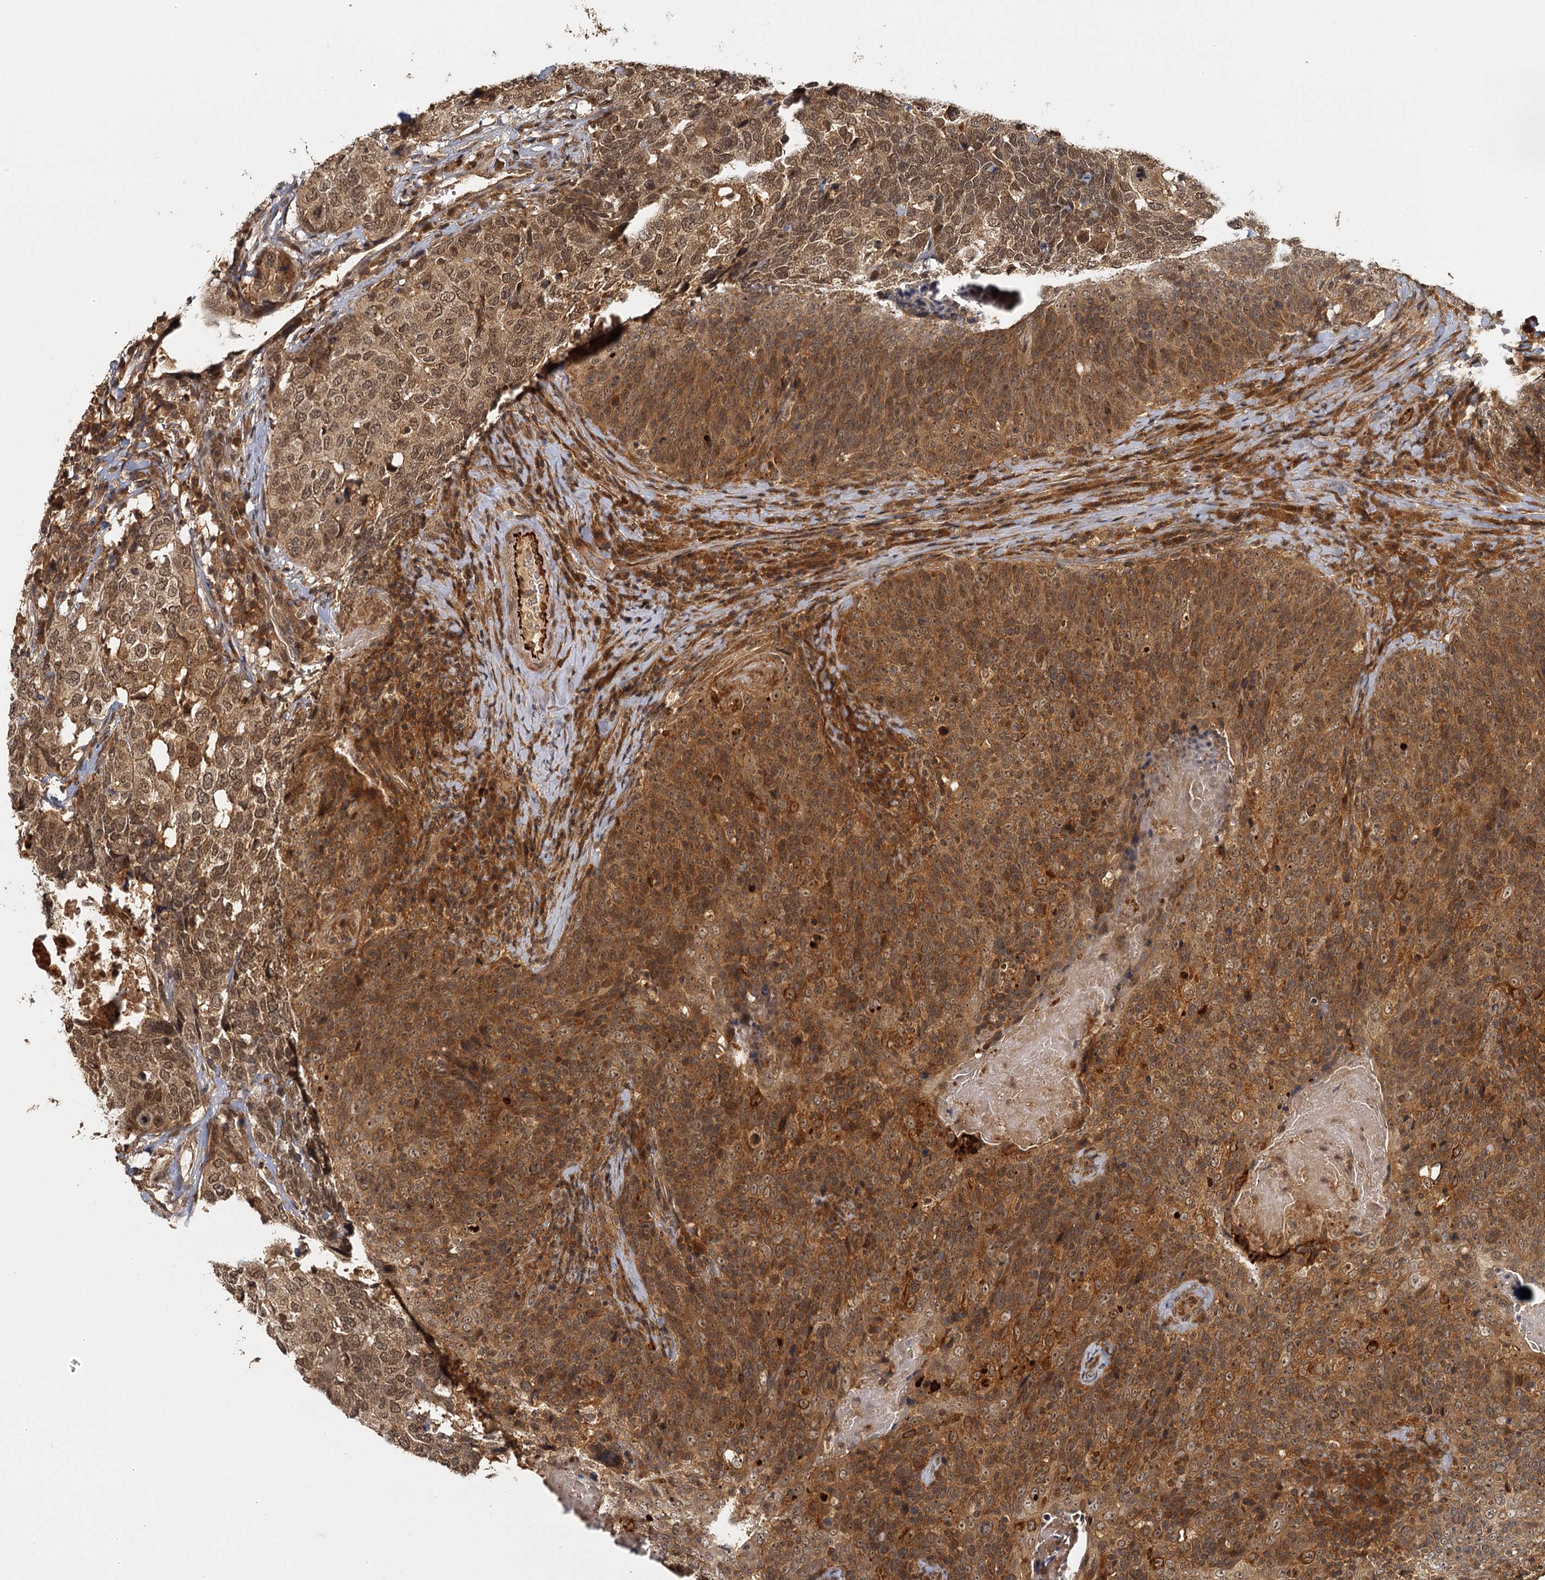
{"staining": {"intensity": "strong", "quantity": ">75%", "location": "cytoplasmic/membranous,nuclear"}, "tissue": "head and neck cancer", "cell_type": "Tumor cells", "image_type": "cancer", "snomed": [{"axis": "morphology", "description": "Squamous cell carcinoma, NOS"}, {"axis": "morphology", "description": "Squamous cell carcinoma, metastatic, NOS"}, {"axis": "topography", "description": "Lymph node"}, {"axis": "topography", "description": "Head-Neck"}], "caption": "IHC of head and neck metastatic squamous cell carcinoma displays high levels of strong cytoplasmic/membranous and nuclear expression in about >75% of tumor cells.", "gene": "ZNF549", "patient": {"sex": "male", "age": 62}}